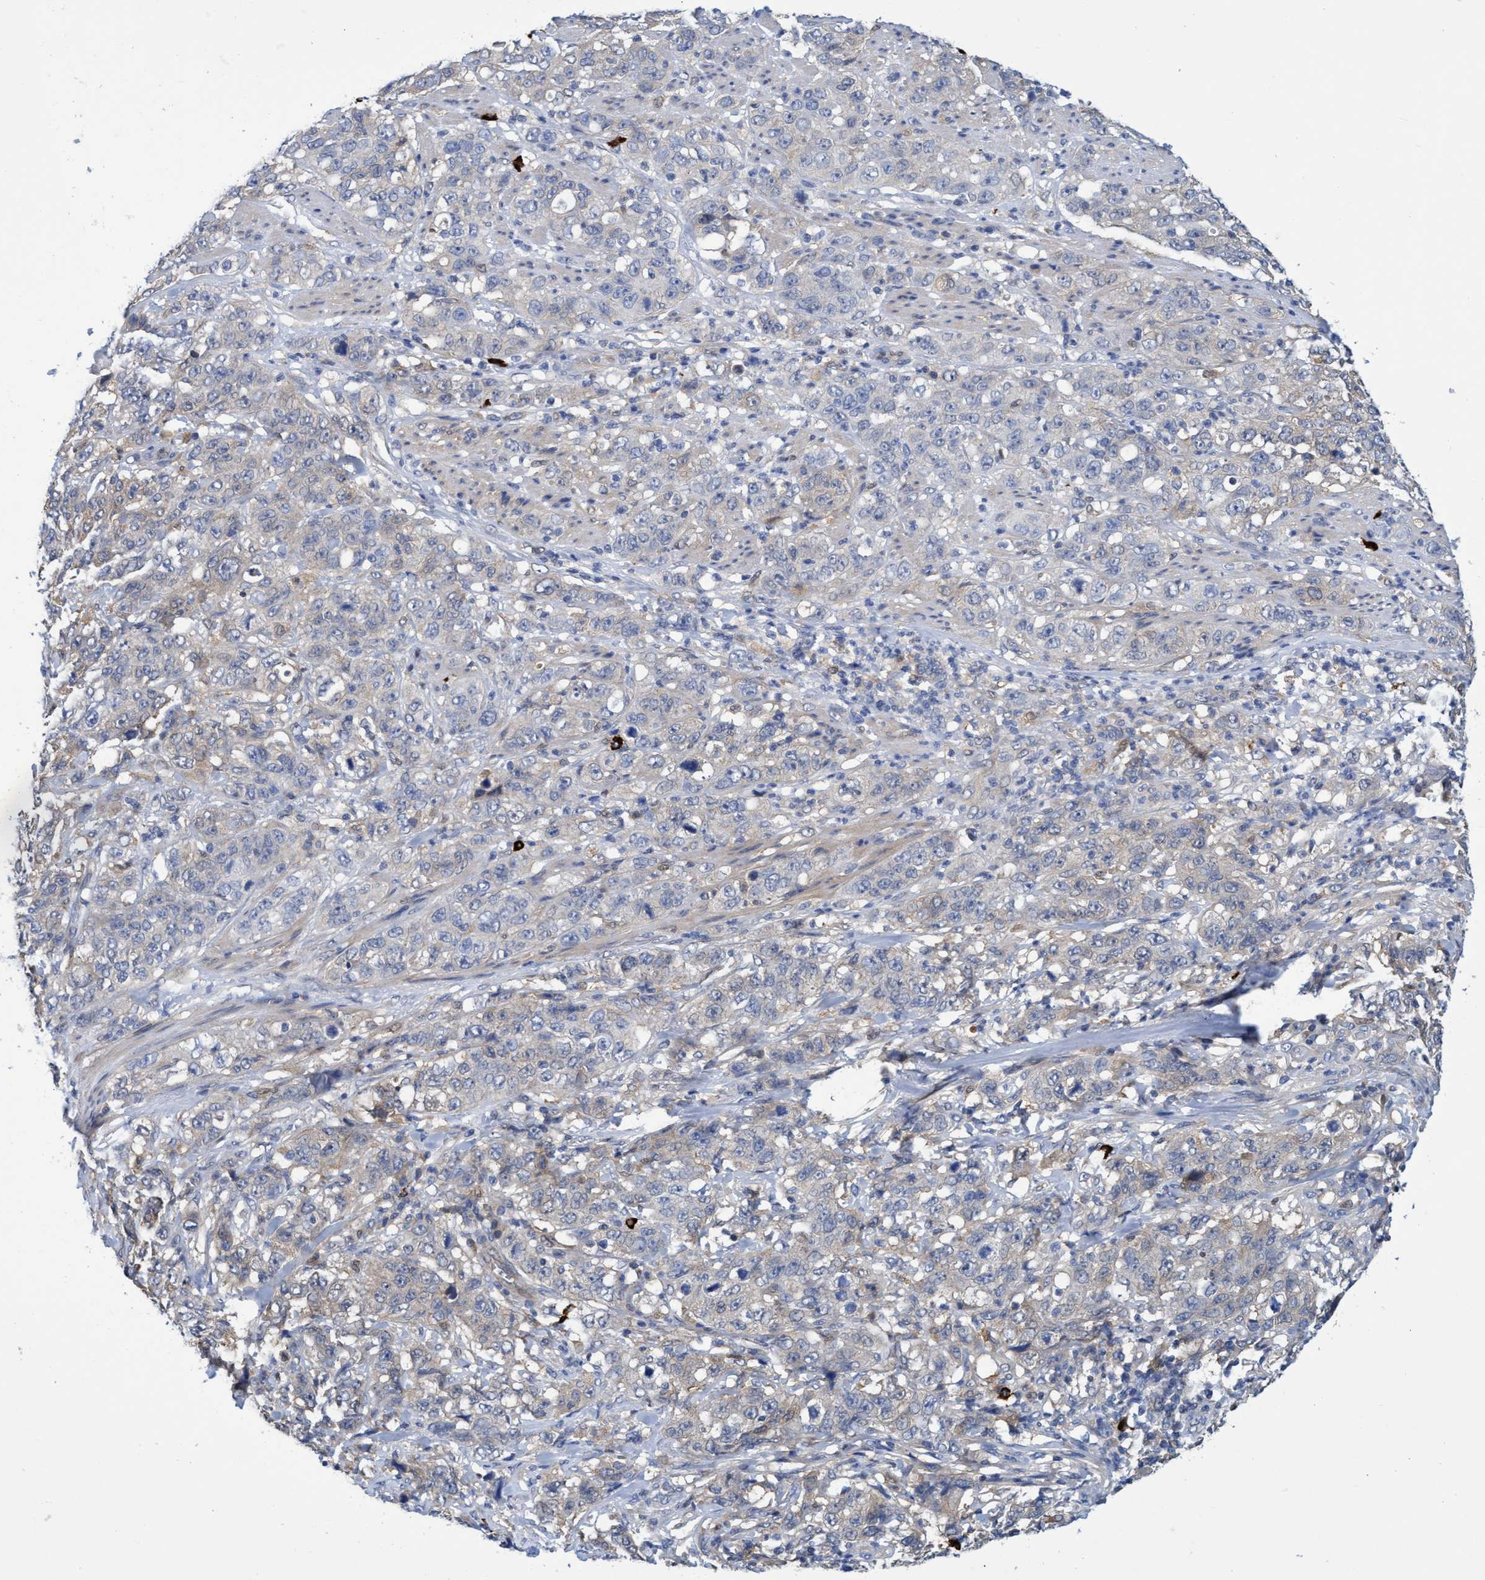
{"staining": {"intensity": "weak", "quantity": "<25%", "location": "cytoplasmic/membranous"}, "tissue": "stomach cancer", "cell_type": "Tumor cells", "image_type": "cancer", "snomed": [{"axis": "morphology", "description": "Adenocarcinoma, NOS"}, {"axis": "topography", "description": "Stomach"}], "caption": "Tumor cells are negative for protein expression in human adenocarcinoma (stomach).", "gene": "PNPO", "patient": {"sex": "male", "age": 48}}